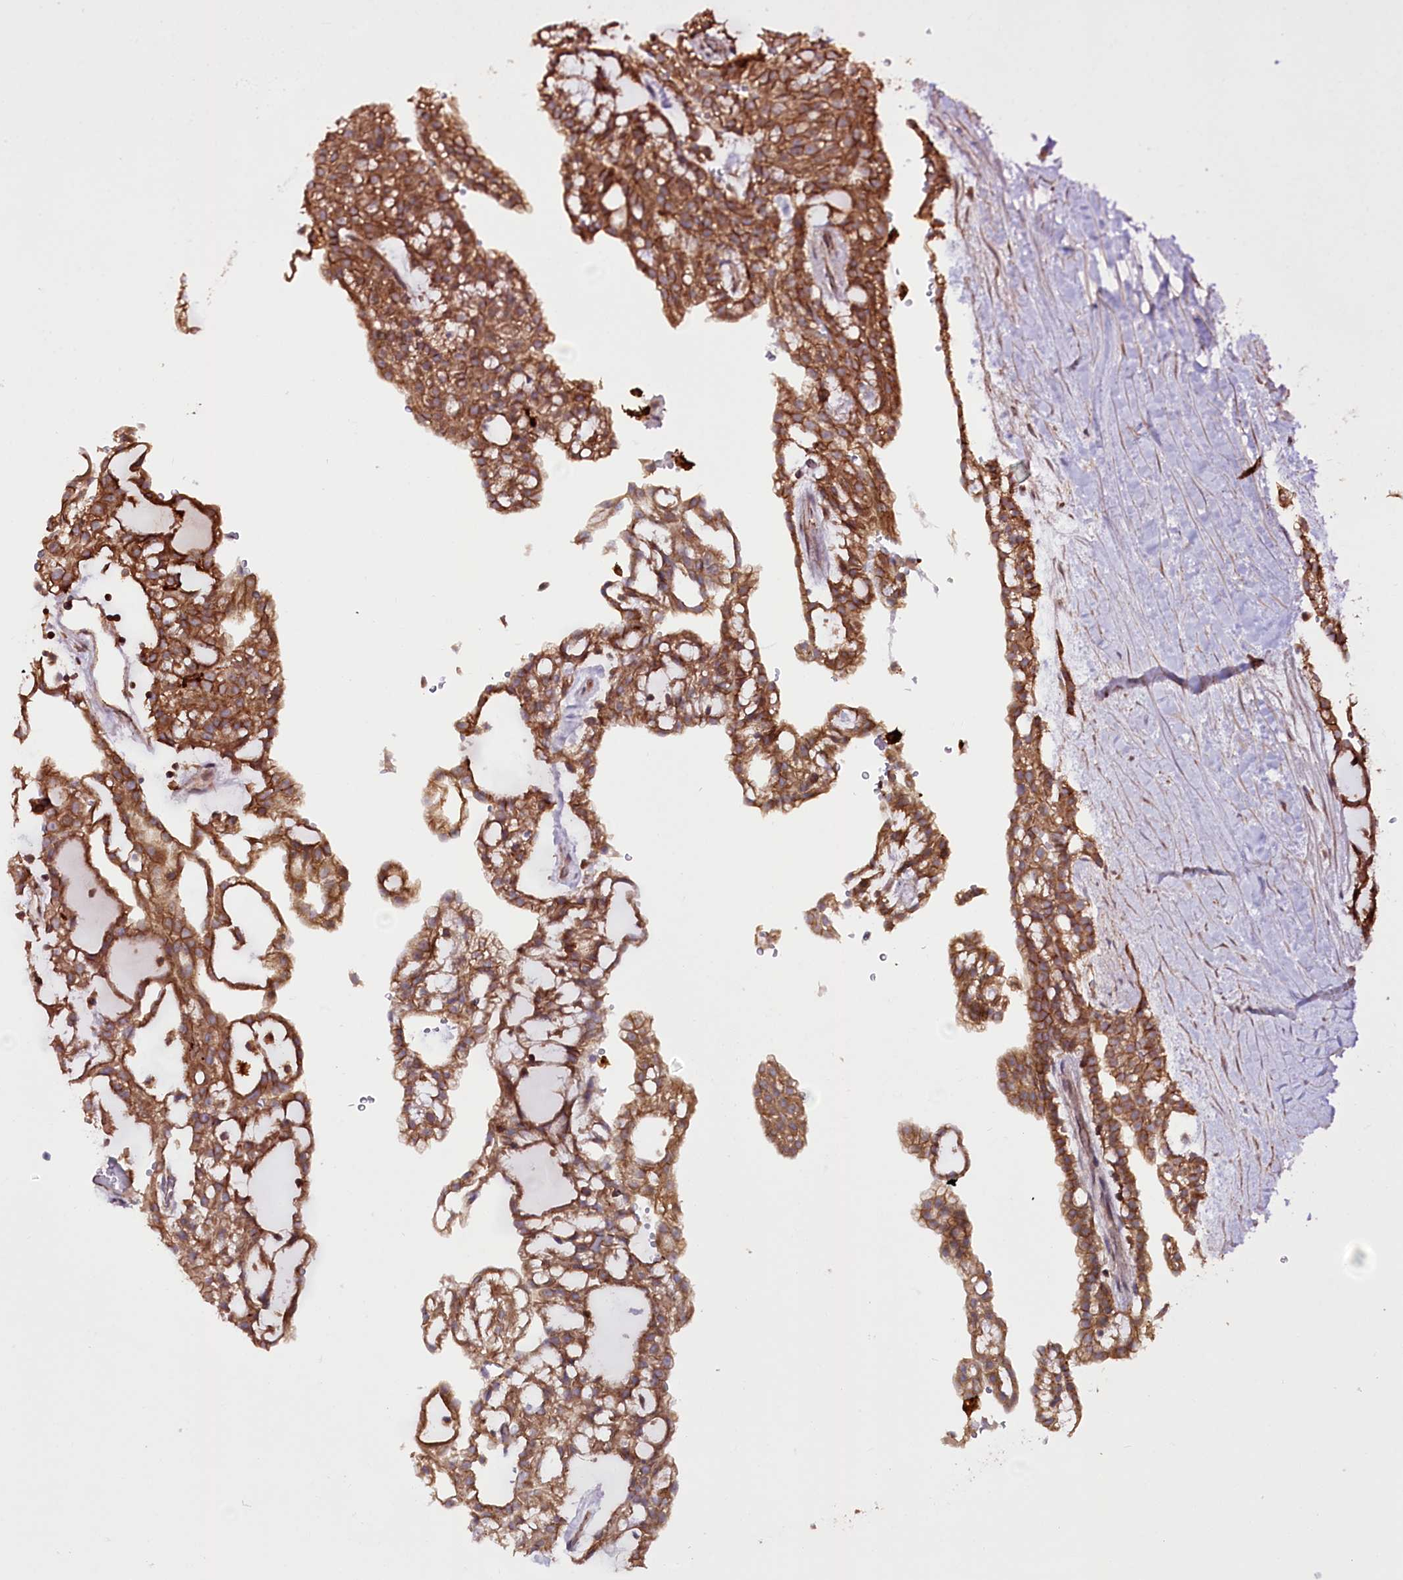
{"staining": {"intensity": "strong", "quantity": ">75%", "location": "cytoplasmic/membranous"}, "tissue": "renal cancer", "cell_type": "Tumor cells", "image_type": "cancer", "snomed": [{"axis": "morphology", "description": "Adenocarcinoma, NOS"}, {"axis": "topography", "description": "Kidney"}], "caption": "Renal cancer stained with DAB (3,3'-diaminobenzidine) immunohistochemistry displays high levels of strong cytoplasmic/membranous positivity in approximately >75% of tumor cells.", "gene": "DHX29", "patient": {"sex": "male", "age": 63}}